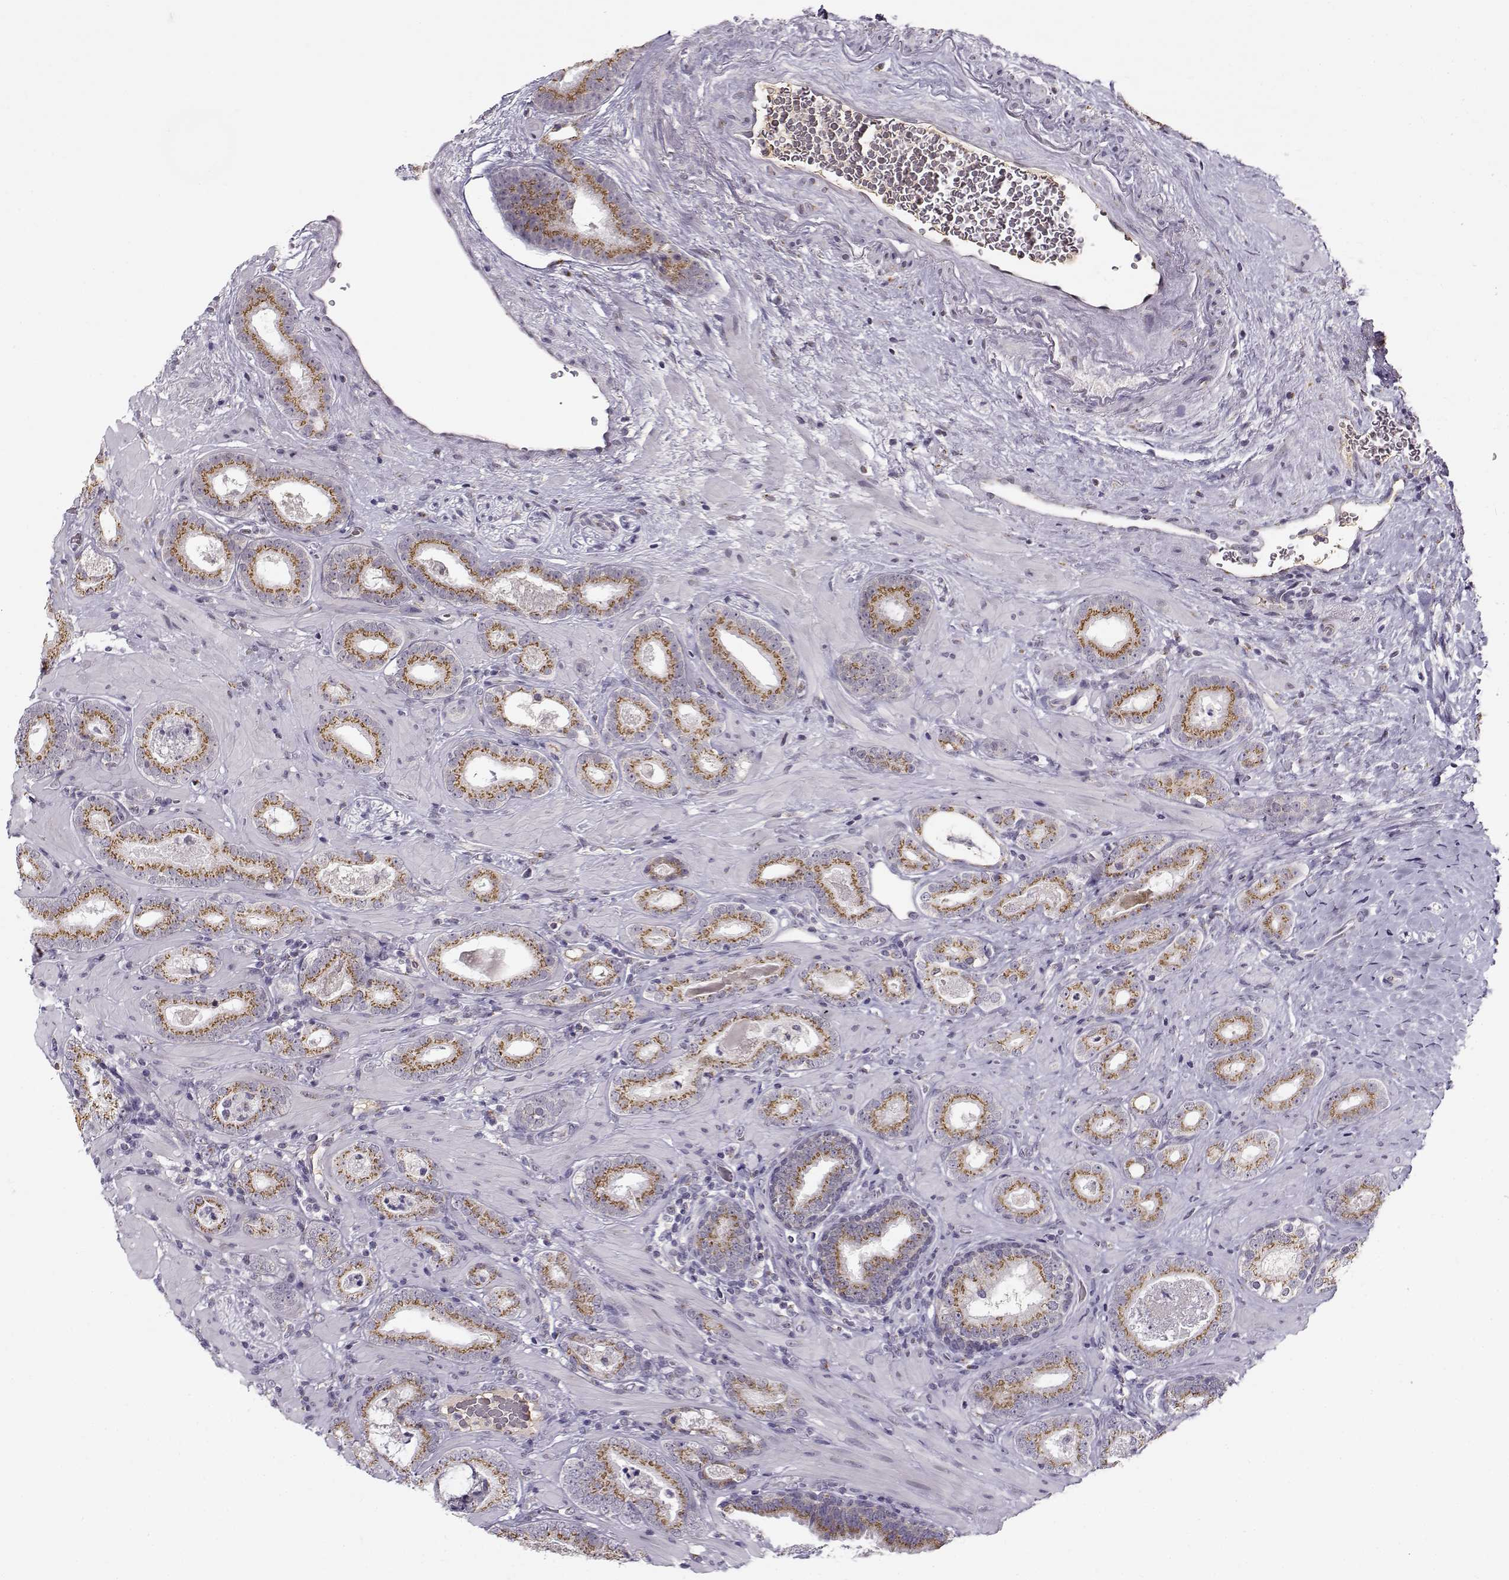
{"staining": {"intensity": "moderate", "quantity": ">75%", "location": "cytoplasmic/membranous"}, "tissue": "prostate cancer", "cell_type": "Tumor cells", "image_type": "cancer", "snomed": [{"axis": "morphology", "description": "Adenocarcinoma, Low grade"}, {"axis": "topography", "description": "Prostate"}], "caption": "The micrograph shows a brown stain indicating the presence of a protein in the cytoplasmic/membranous of tumor cells in prostate adenocarcinoma (low-grade).", "gene": "SLC4A5", "patient": {"sex": "male", "age": 60}}